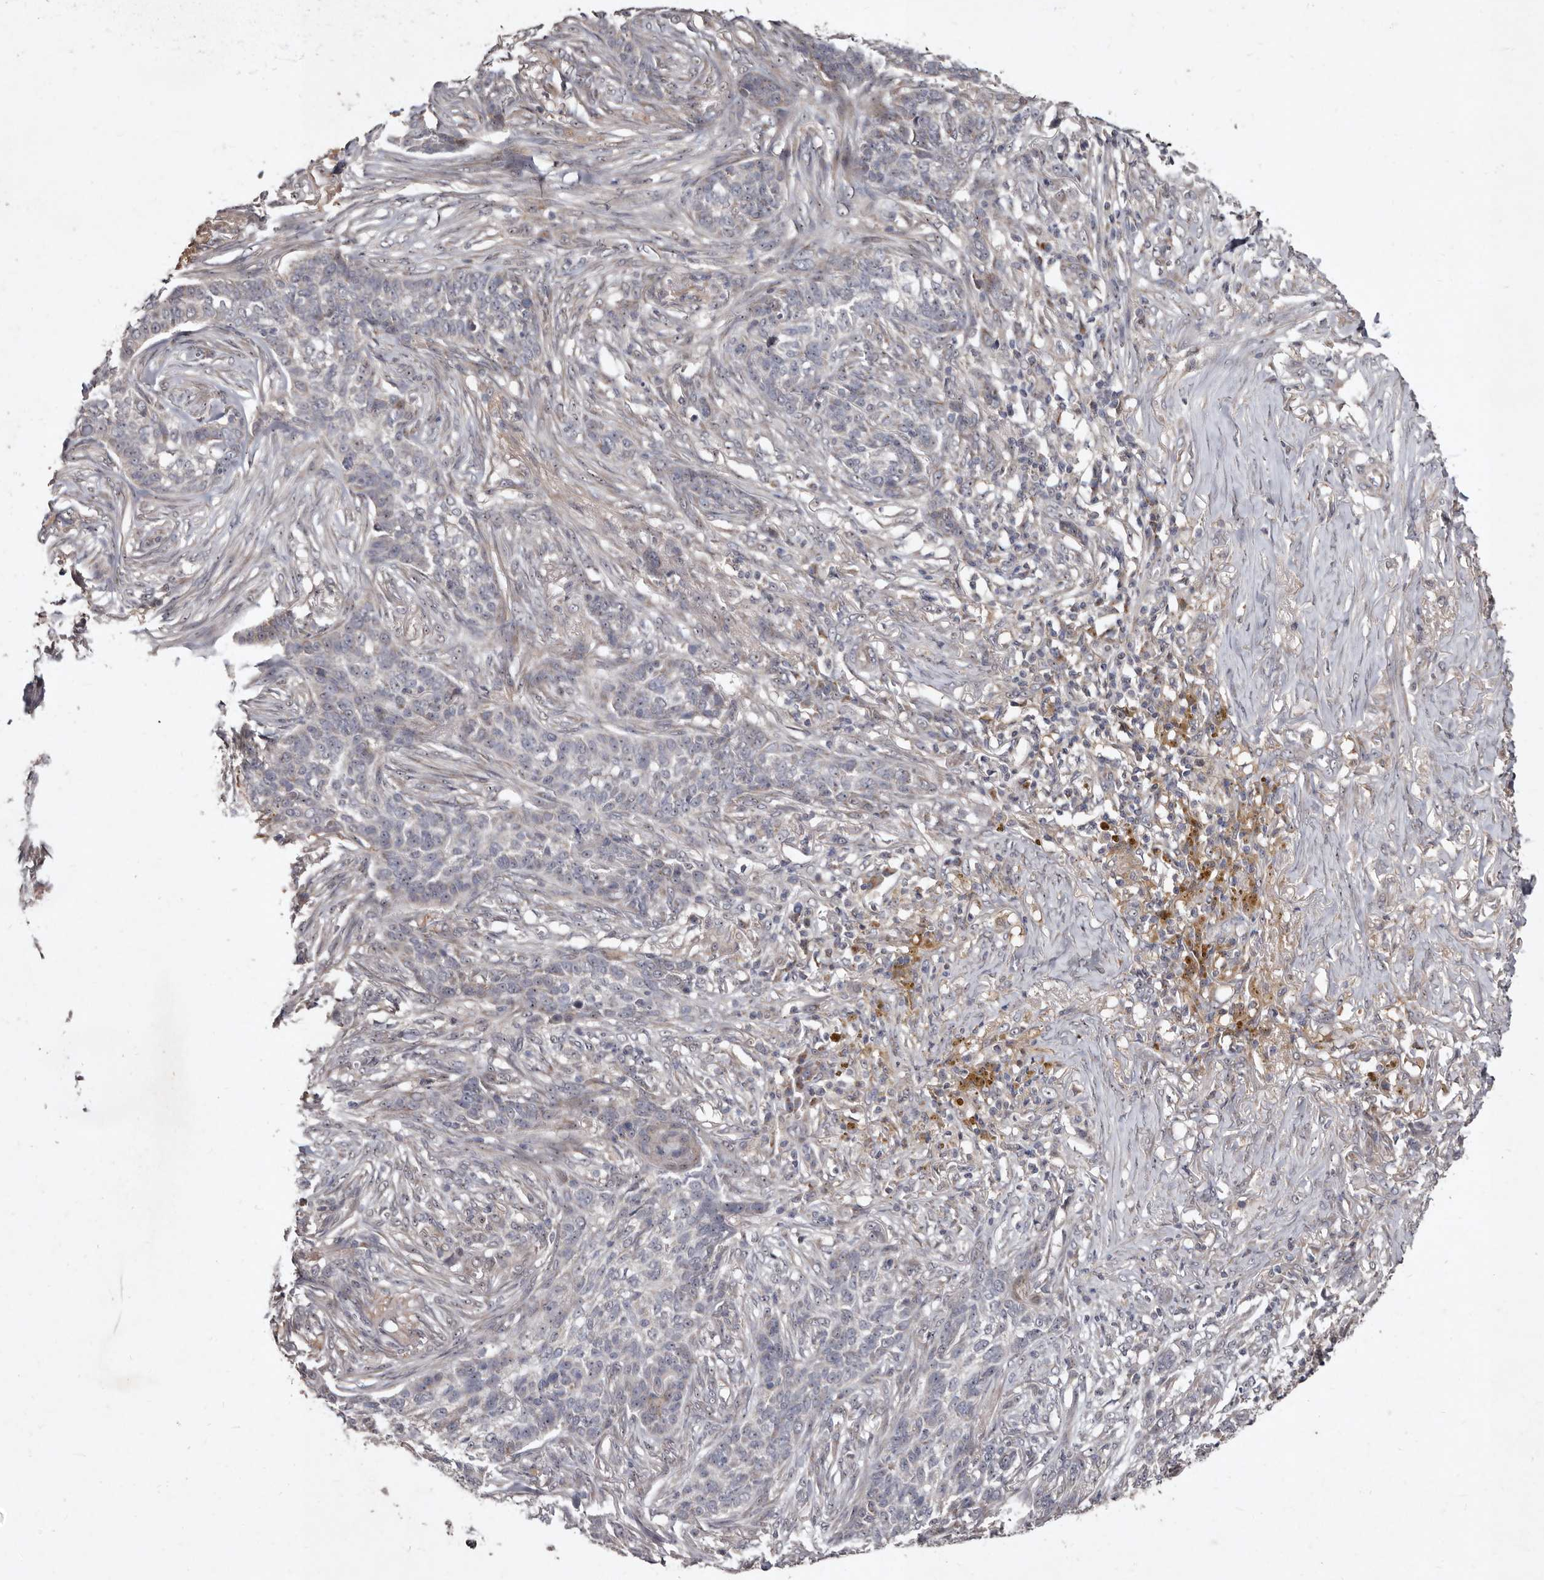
{"staining": {"intensity": "negative", "quantity": "none", "location": "none"}, "tissue": "skin cancer", "cell_type": "Tumor cells", "image_type": "cancer", "snomed": [{"axis": "morphology", "description": "Basal cell carcinoma"}, {"axis": "topography", "description": "Skin"}], "caption": "Tumor cells show no significant positivity in skin cancer (basal cell carcinoma).", "gene": "FLAD1", "patient": {"sex": "male", "age": 85}}